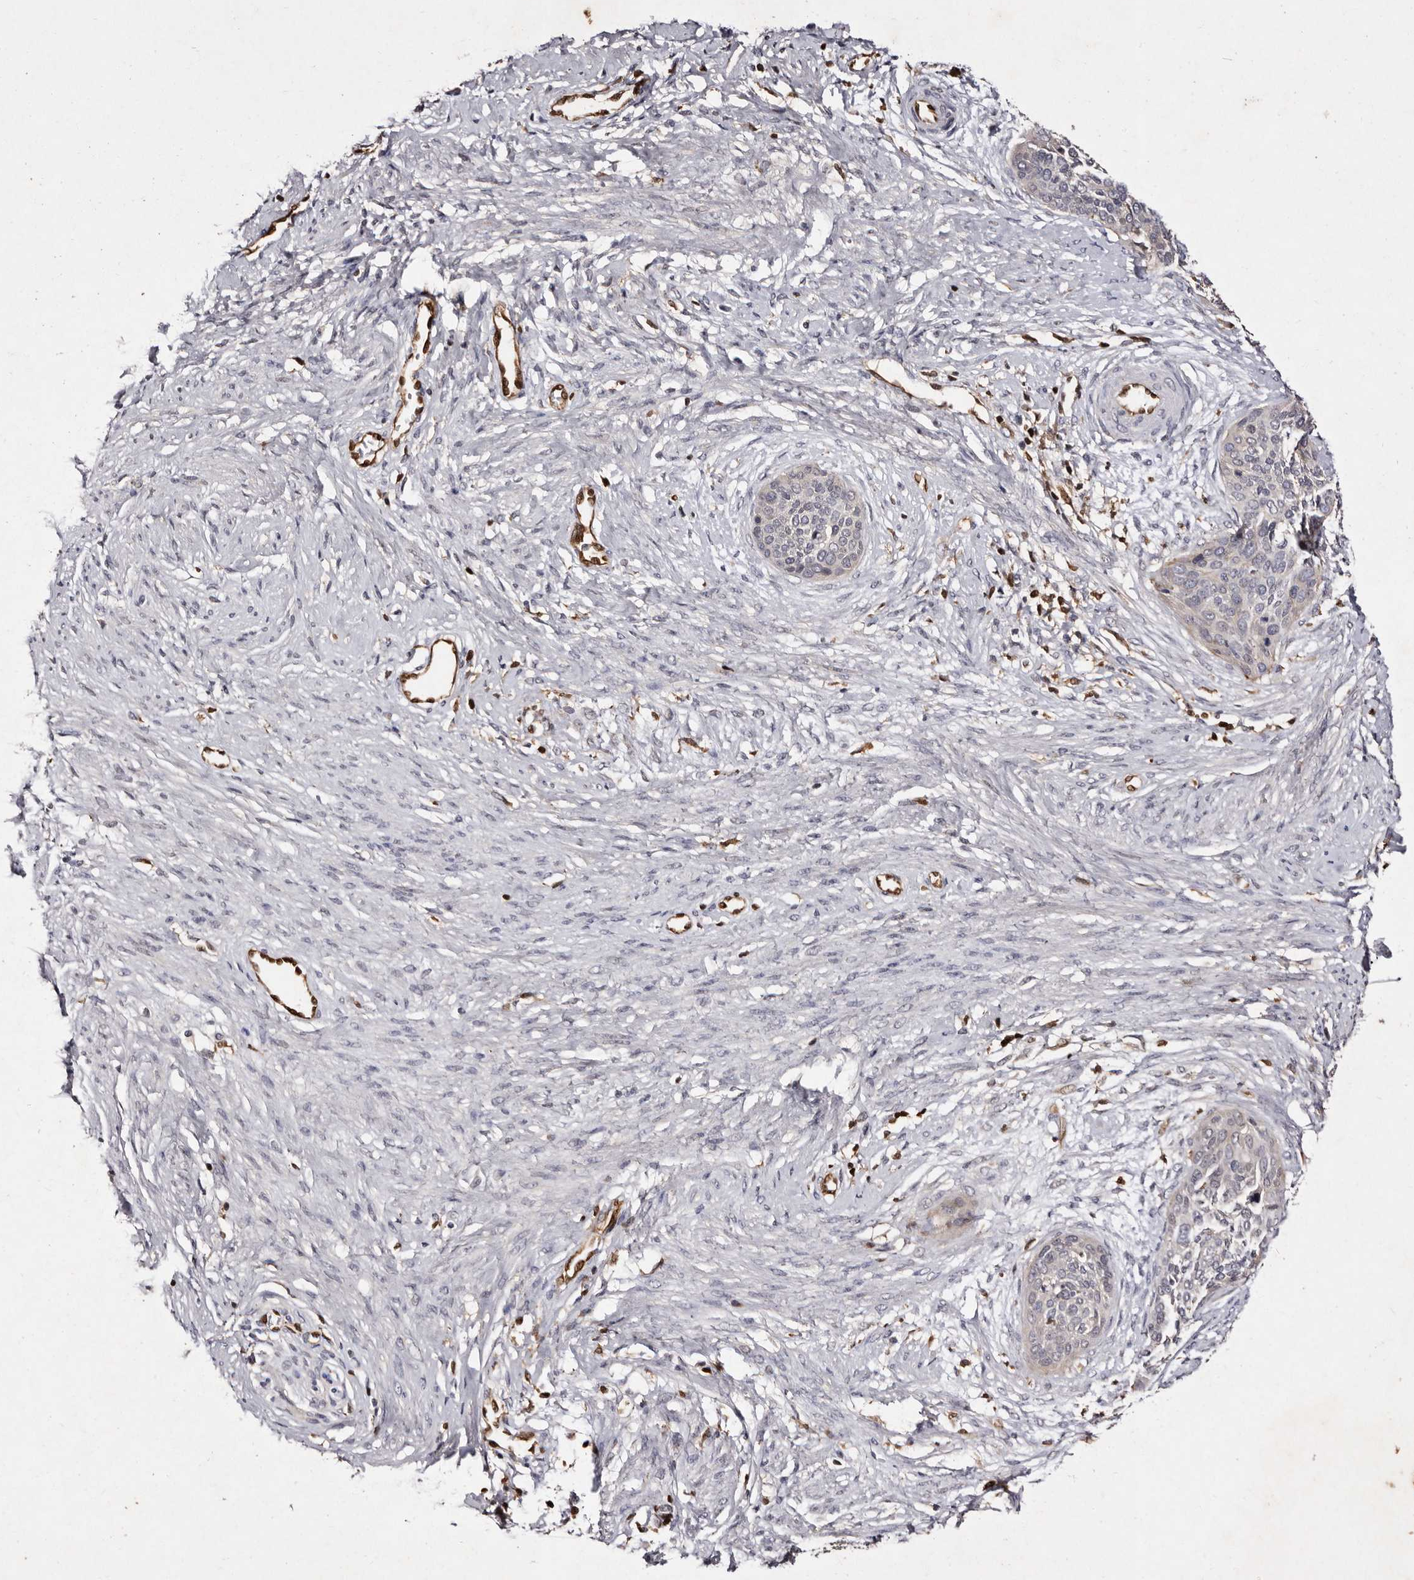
{"staining": {"intensity": "negative", "quantity": "none", "location": "none"}, "tissue": "cervical cancer", "cell_type": "Tumor cells", "image_type": "cancer", "snomed": [{"axis": "morphology", "description": "Squamous cell carcinoma, NOS"}, {"axis": "topography", "description": "Cervix"}], "caption": "High power microscopy histopathology image of an IHC histopathology image of cervical cancer (squamous cell carcinoma), revealing no significant positivity in tumor cells. The staining was performed using DAB (3,3'-diaminobenzidine) to visualize the protein expression in brown, while the nuclei were stained in blue with hematoxylin (Magnification: 20x).", "gene": "GIMAP4", "patient": {"sex": "female", "age": 37}}